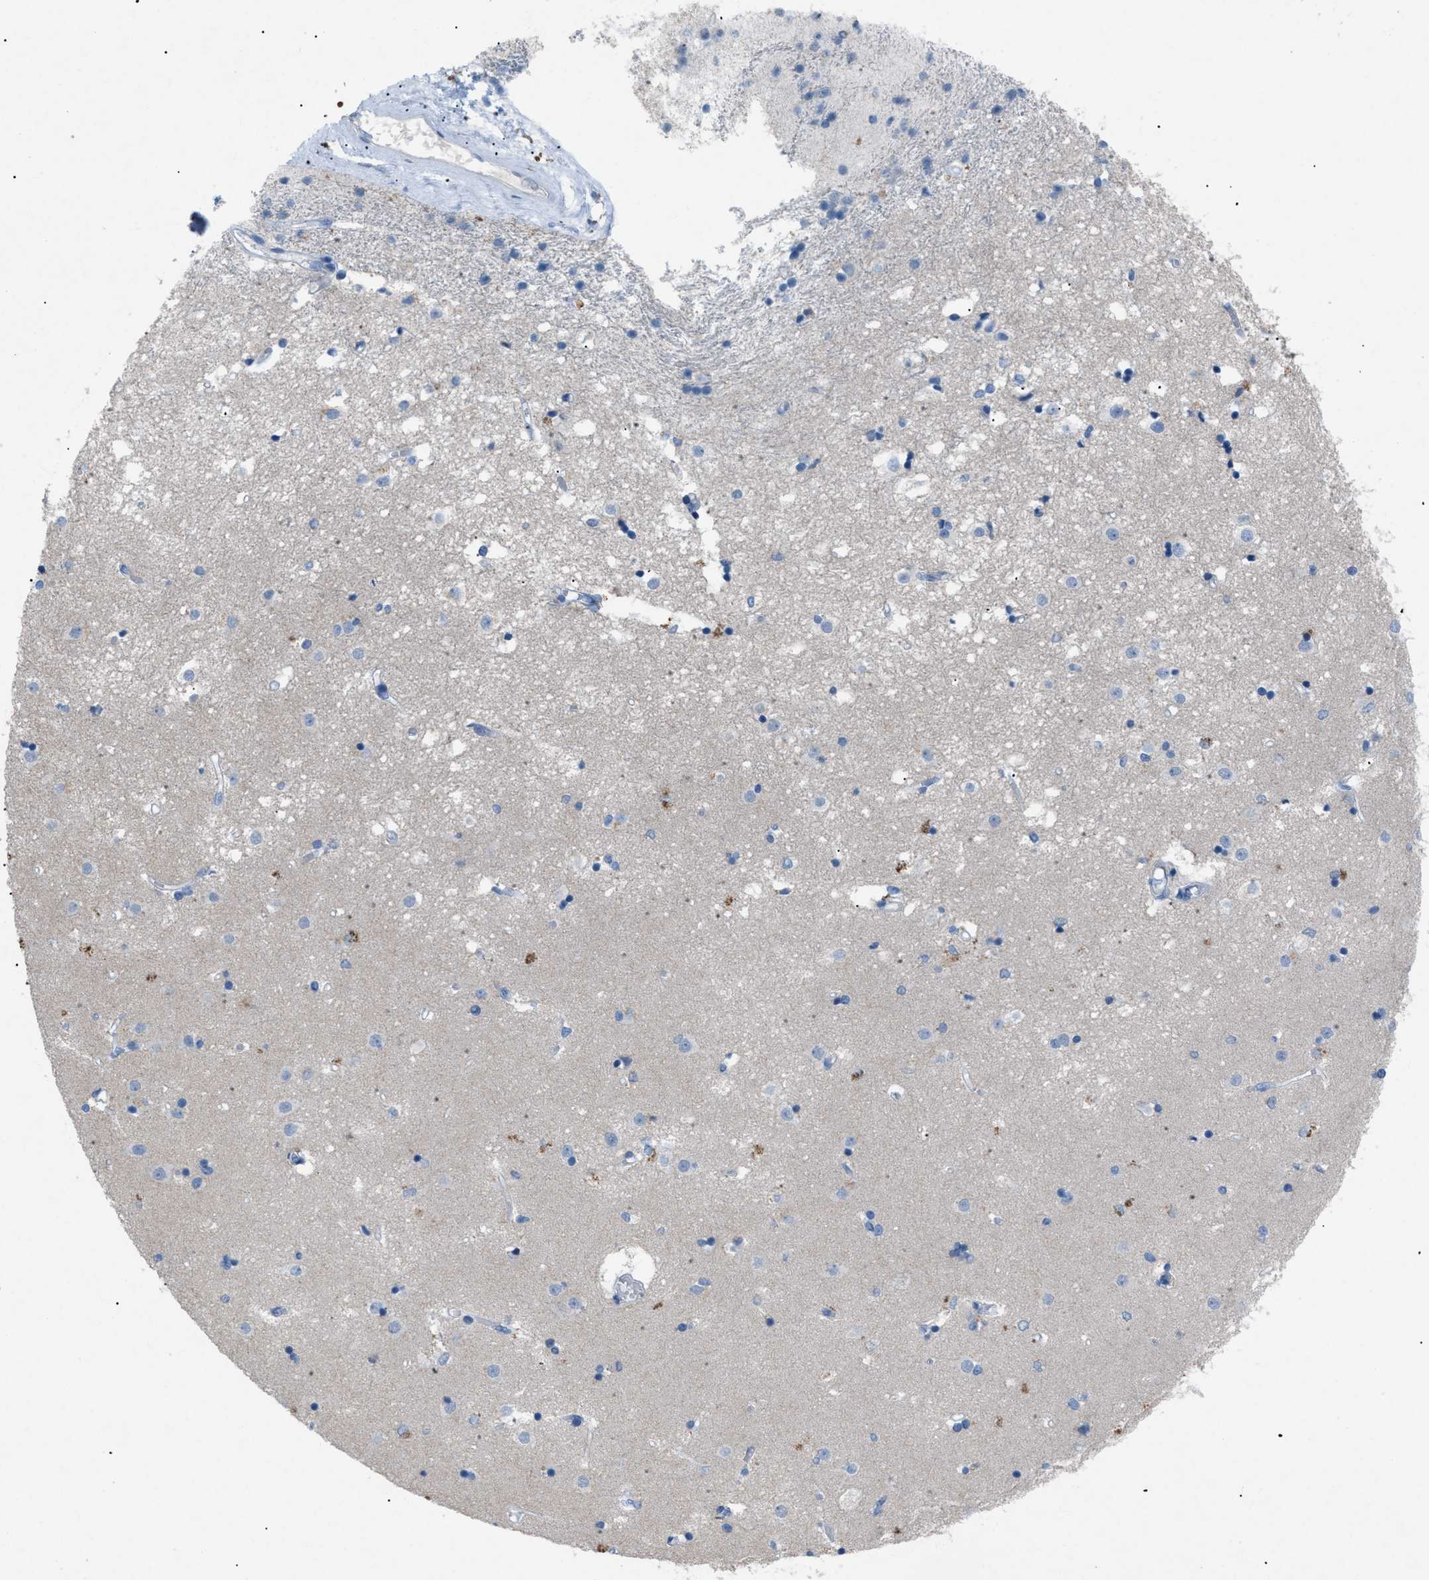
{"staining": {"intensity": "negative", "quantity": "none", "location": "none"}, "tissue": "caudate", "cell_type": "Glial cells", "image_type": "normal", "snomed": [{"axis": "morphology", "description": "Normal tissue, NOS"}, {"axis": "topography", "description": "Lateral ventricle wall"}], "caption": "Immunohistochemical staining of benign human caudate displays no significant positivity in glial cells. (Brightfield microscopy of DAB (3,3'-diaminobenzidine) immunohistochemistry (IHC) at high magnification).", "gene": "TASOR", "patient": {"sex": "male", "age": 45}}